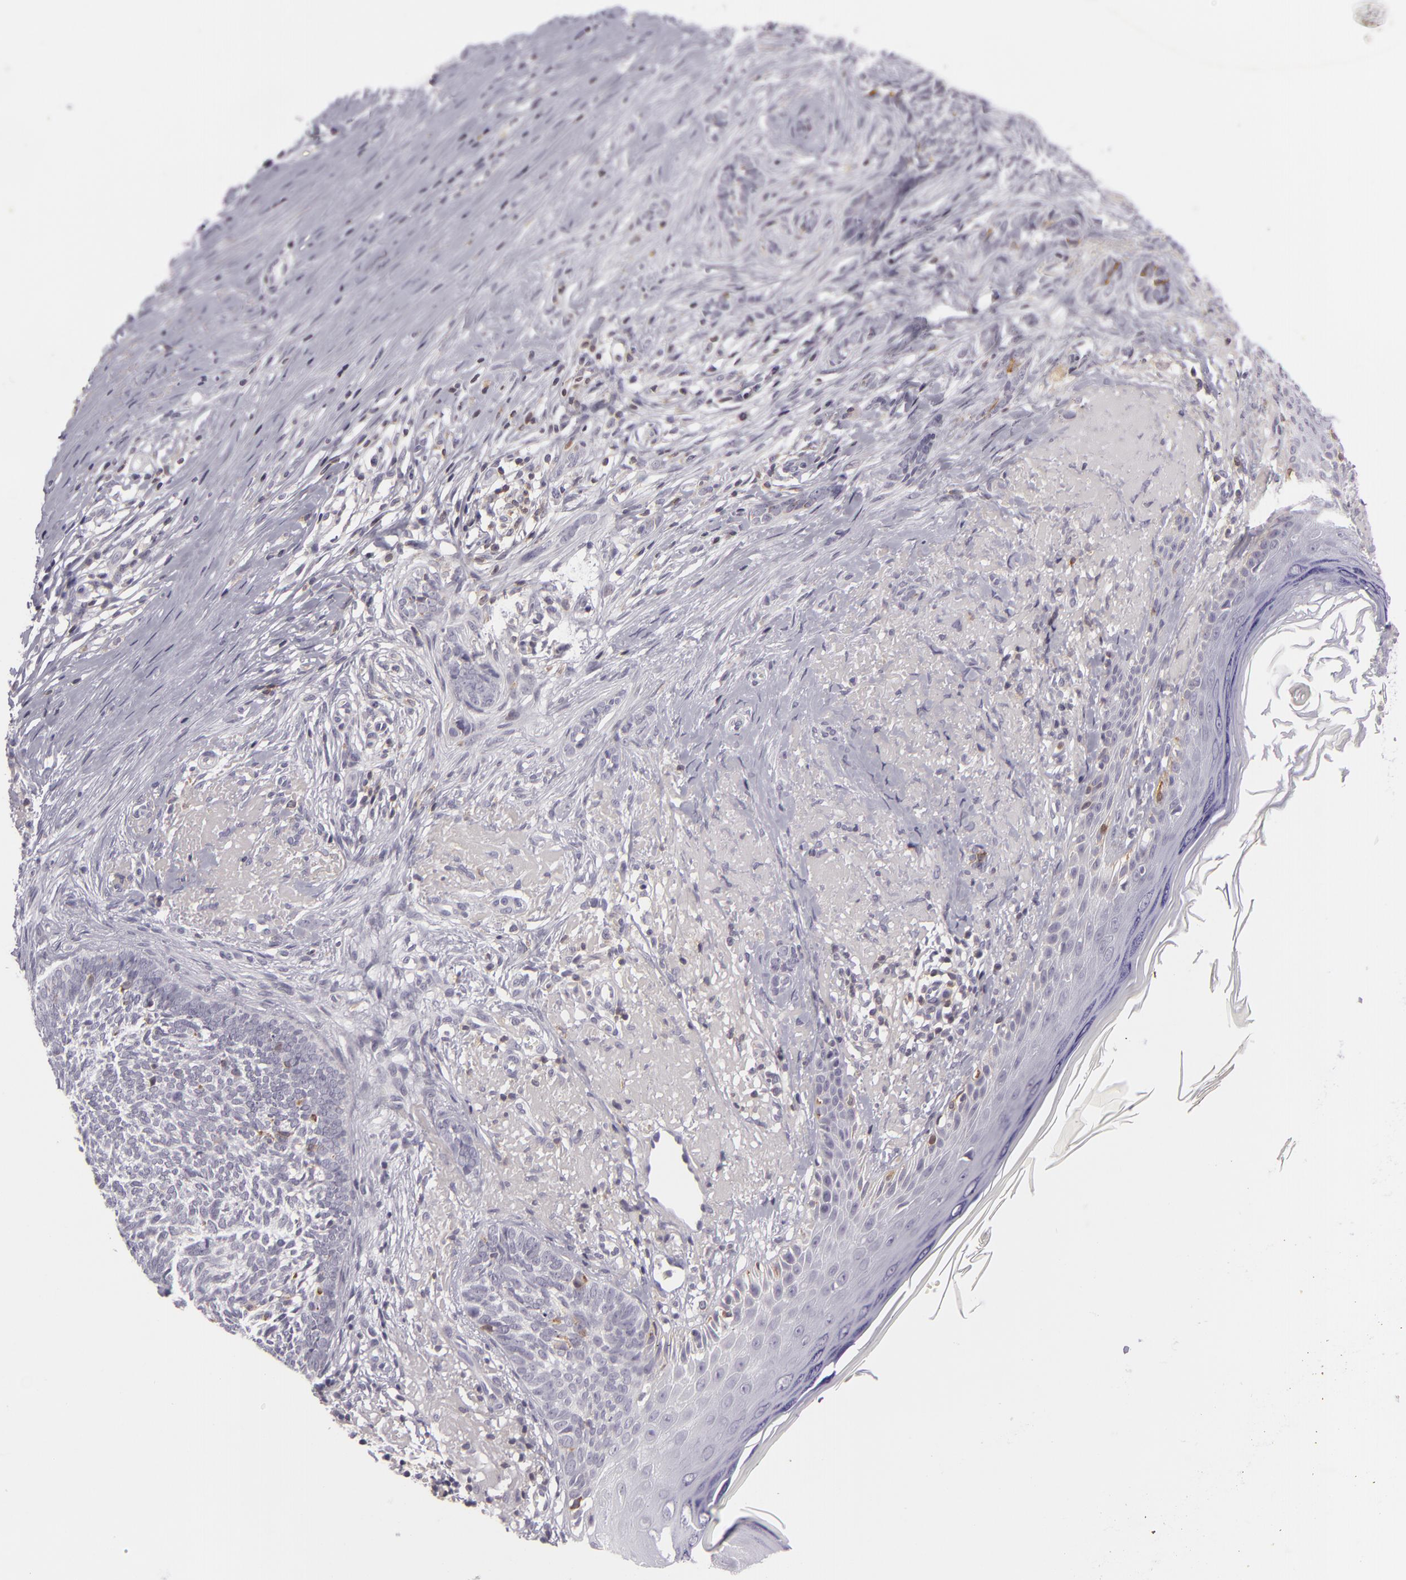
{"staining": {"intensity": "negative", "quantity": "none", "location": "none"}, "tissue": "skin cancer", "cell_type": "Tumor cells", "image_type": "cancer", "snomed": [{"axis": "morphology", "description": "Basal cell carcinoma"}, {"axis": "topography", "description": "Skin"}], "caption": "Skin cancer stained for a protein using IHC demonstrates no expression tumor cells.", "gene": "KCNAB2", "patient": {"sex": "female", "age": 81}}